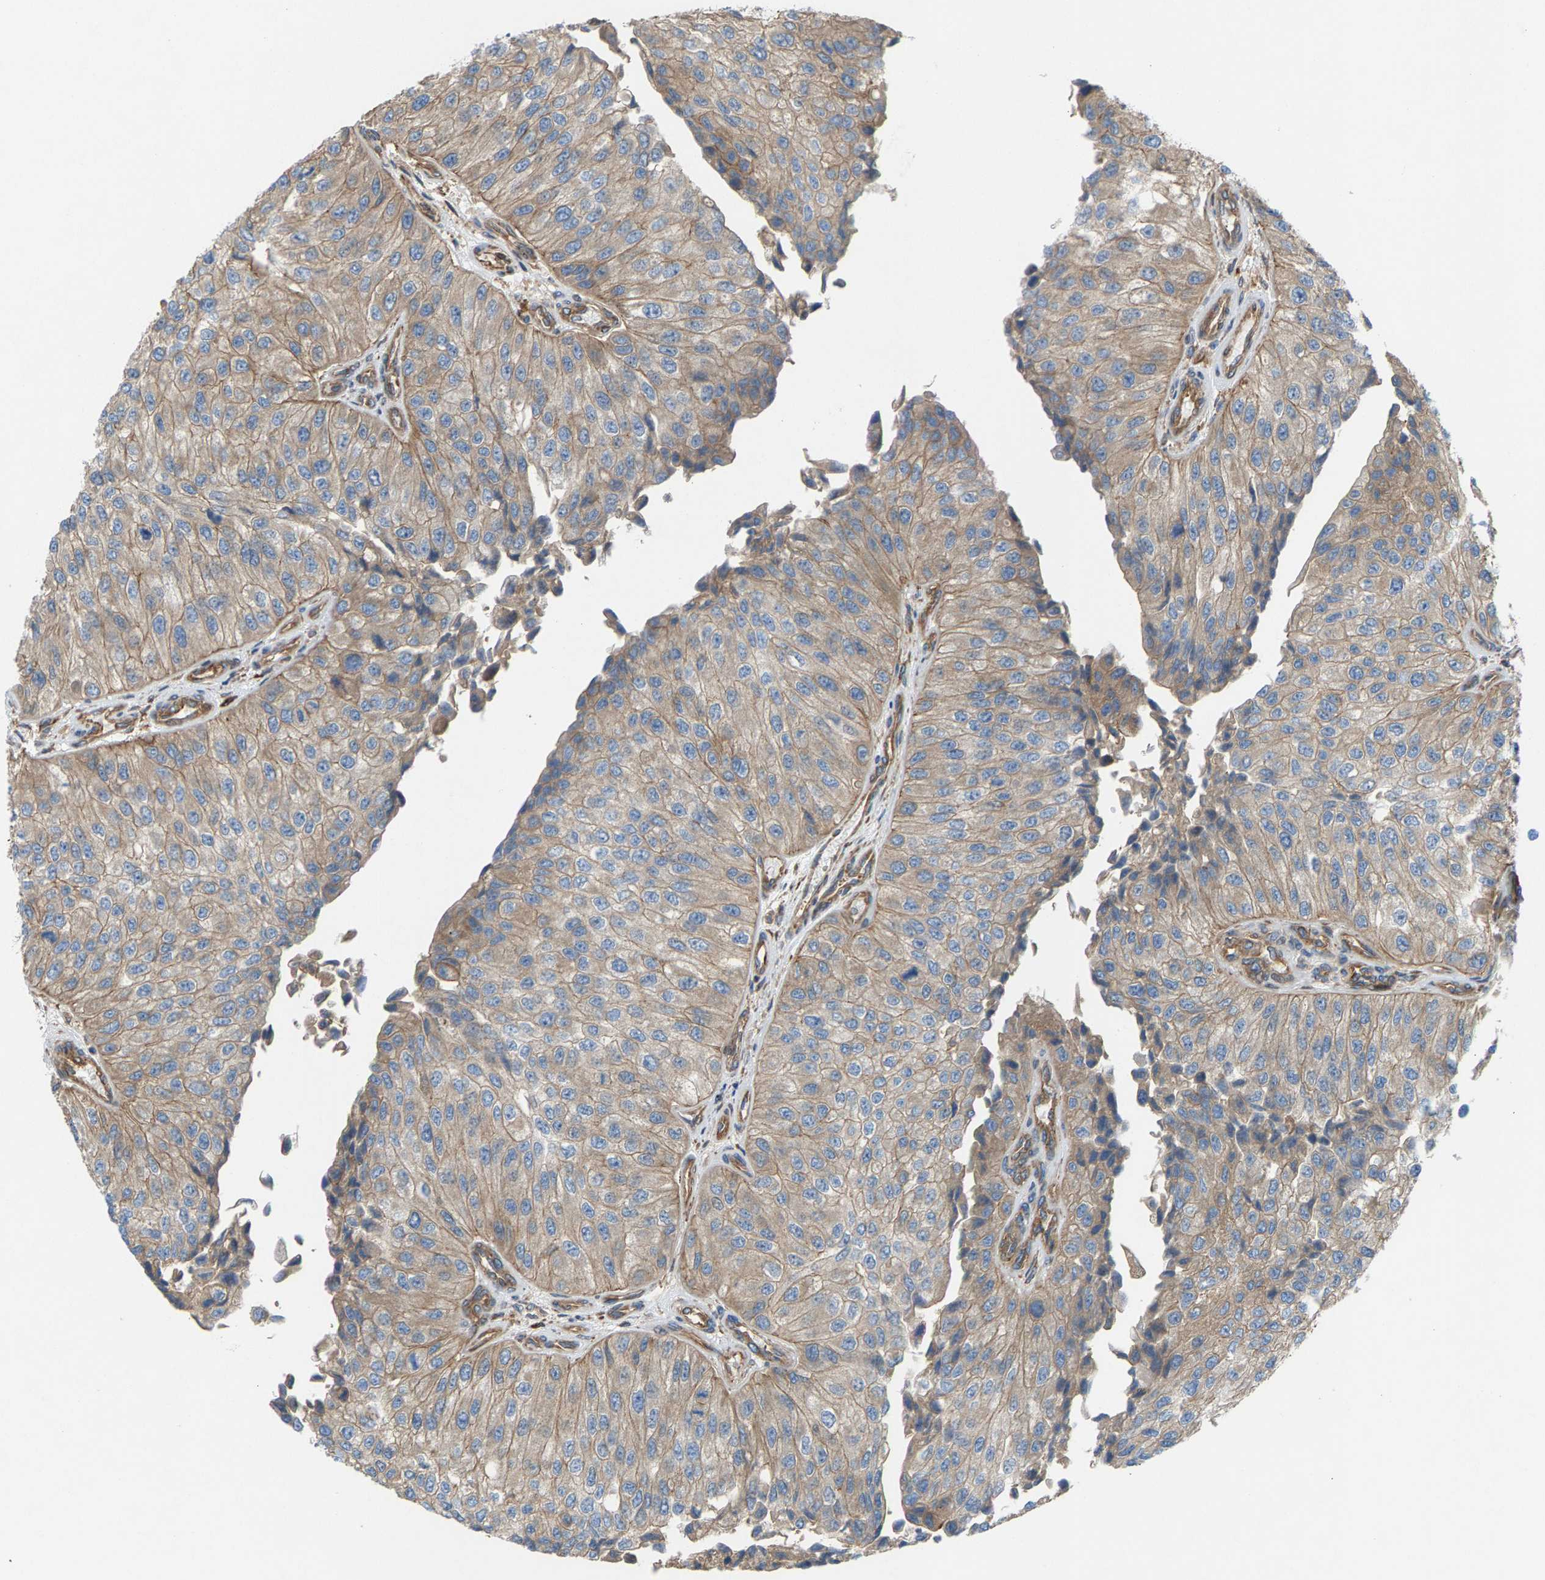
{"staining": {"intensity": "weak", "quantity": ">75%", "location": "cytoplasmic/membranous"}, "tissue": "urothelial cancer", "cell_type": "Tumor cells", "image_type": "cancer", "snomed": [{"axis": "morphology", "description": "Urothelial carcinoma, High grade"}, {"axis": "topography", "description": "Kidney"}, {"axis": "topography", "description": "Urinary bladder"}], "caption": "A brown stain shows weak cytoplasmic/membranous staining of a protein in human high-grade urothelial carcinoma tumor cells.", "gene": "PDCL", "patient": {"sex": "male", "age": 77}}